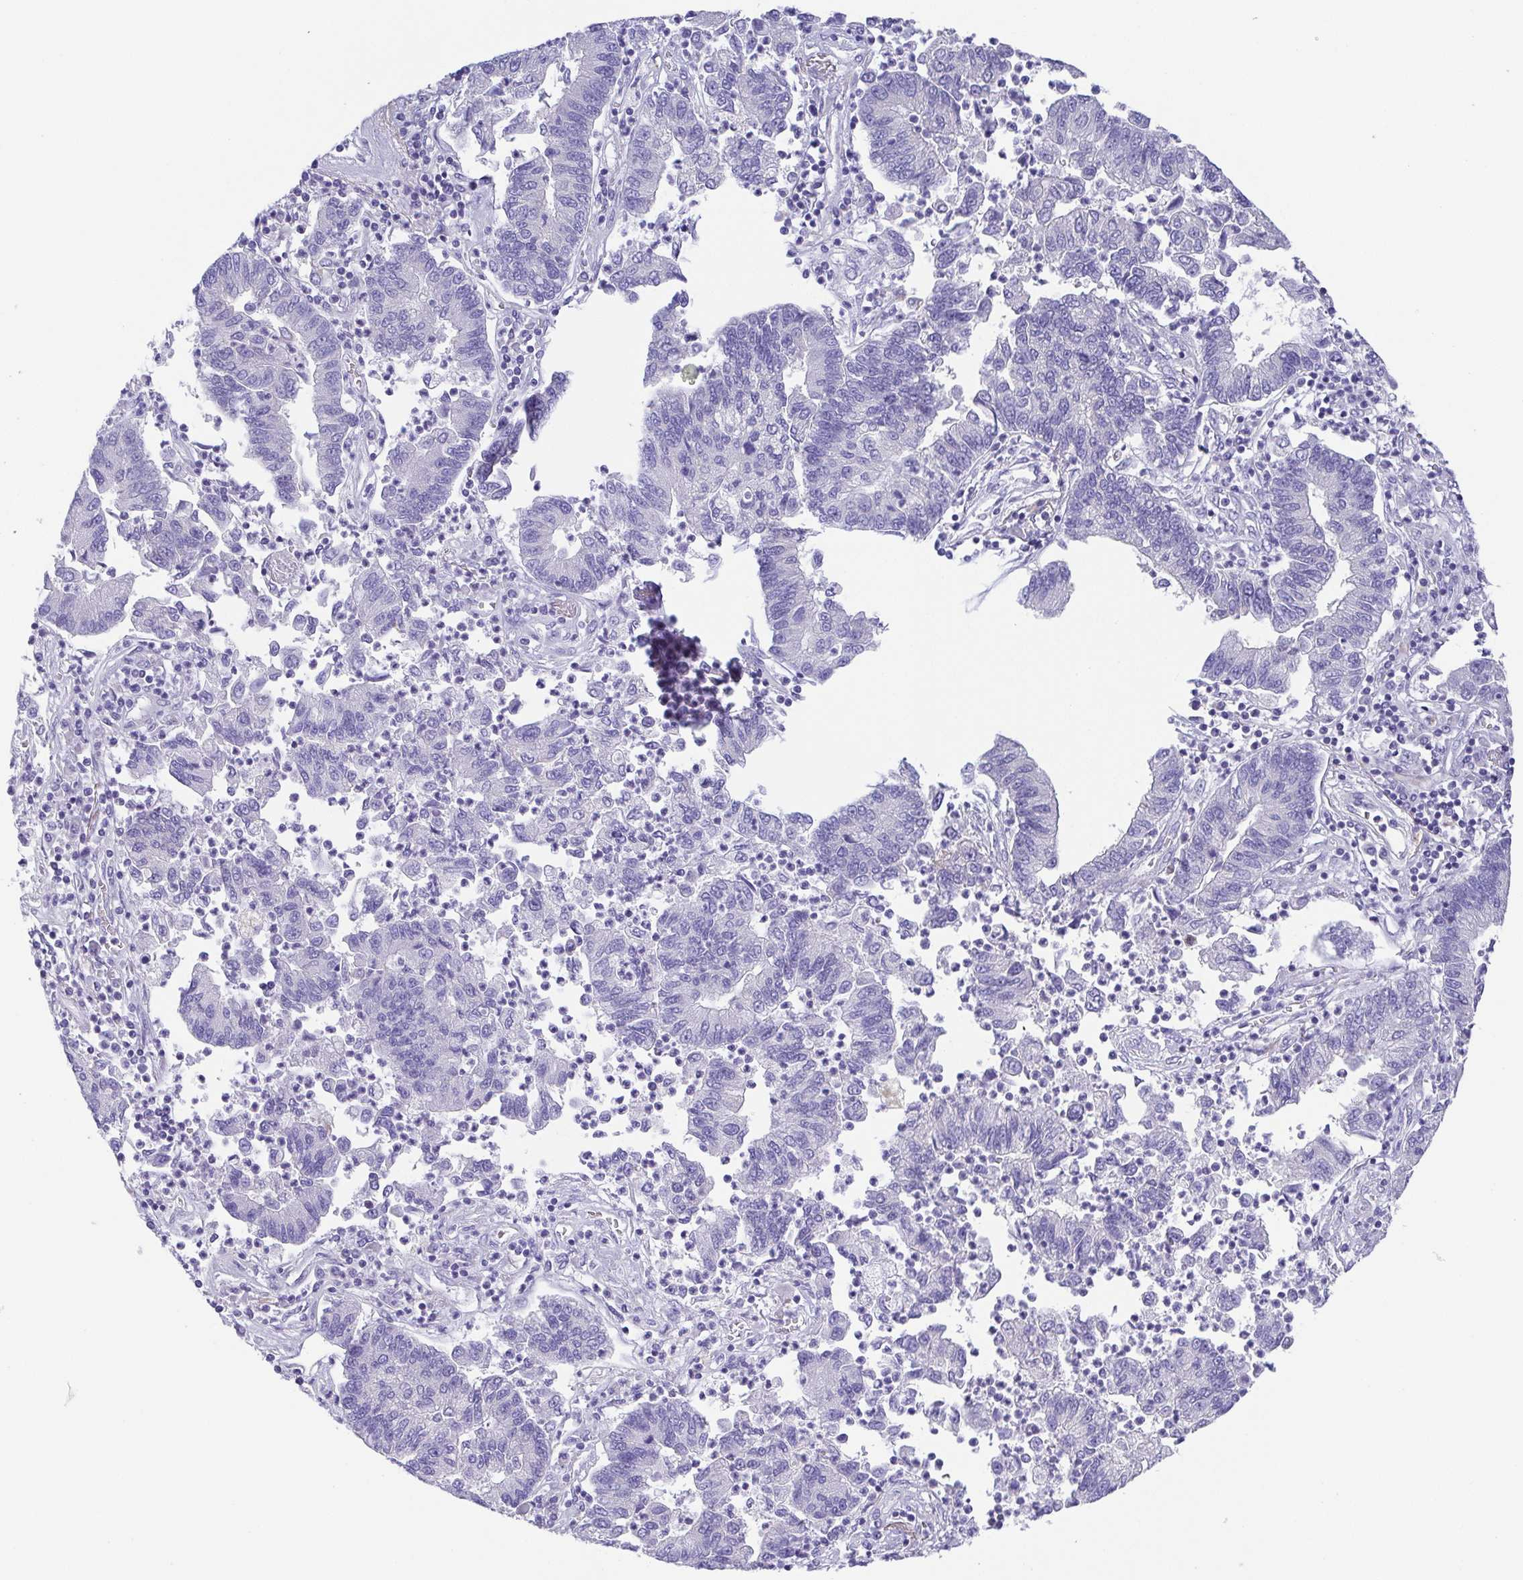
{"staining": {"intensity": "negative", "quantity": "none", "location": "none"}, "tissue": "lung cancer", "cell_type": "Tumor cells", "image_type": "cancer", "snomed": [{"axis": "morphology", "description": "Adenocarcinoma, NOS"}, {"axis": "topography", "description": "Lung"}], "caption": "The histopathology image demonstrates no staining of tumor cells in lung cancer.", "gene": "PKDREJ", "patient": {"sex": "female", "age": 57}}